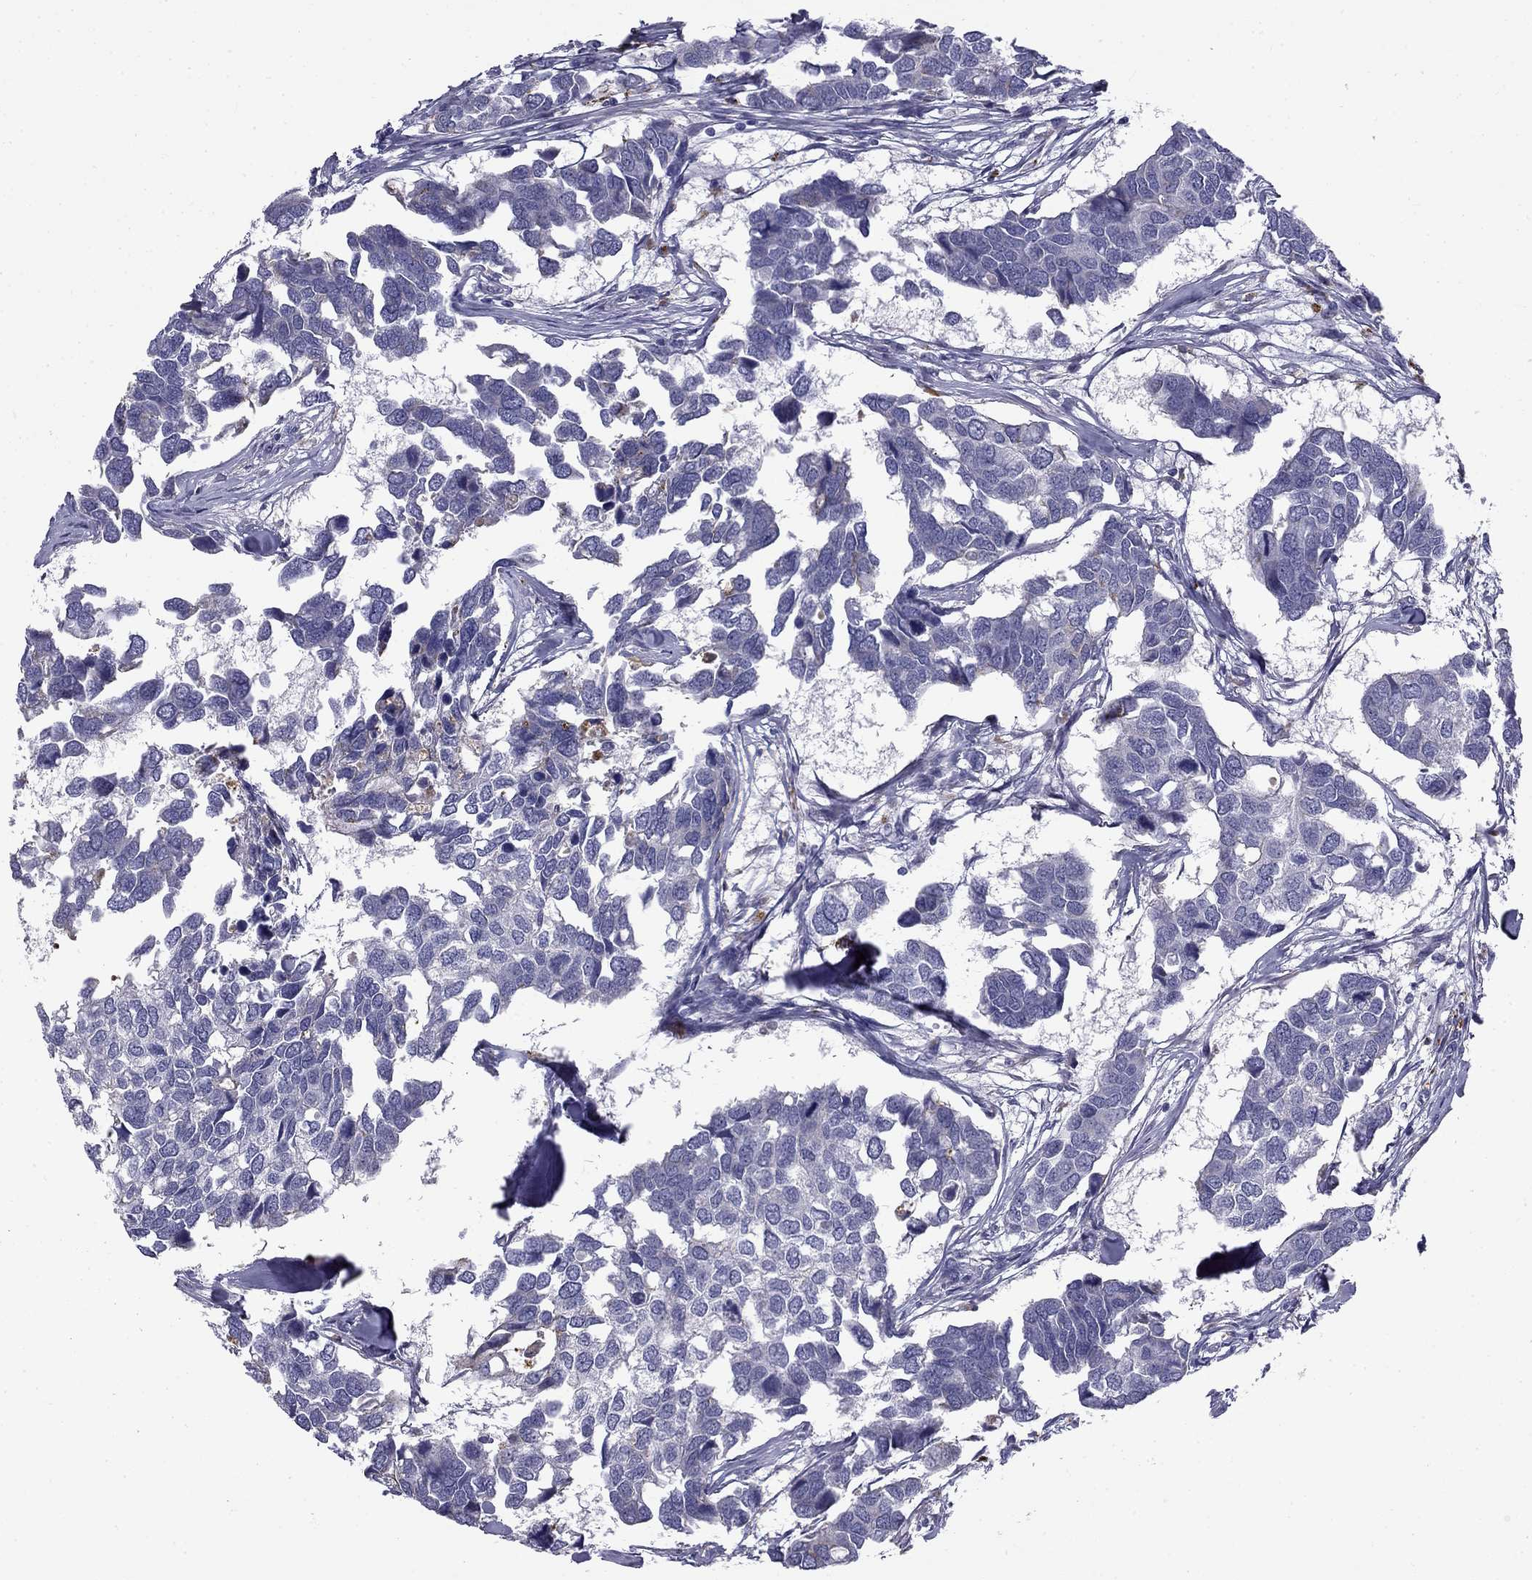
{"staining": {"intensity": "negative", "quantity": "none", "location": "none"}, "tissue": "breast cancer", "cell_type": "Tumor cells", "image_type": "cancer", "snomed": [{"axis": "morphology", "description": "Duct carcinoma"}, {"axis": "topography", "description": "Breast"}], "caption": "IHC of human breast cancer (intraductal carcinoma) displays no positivity in tumor cells.", "gene": "CLPSL2", "patient": {"sex": "female", "age": 83}}